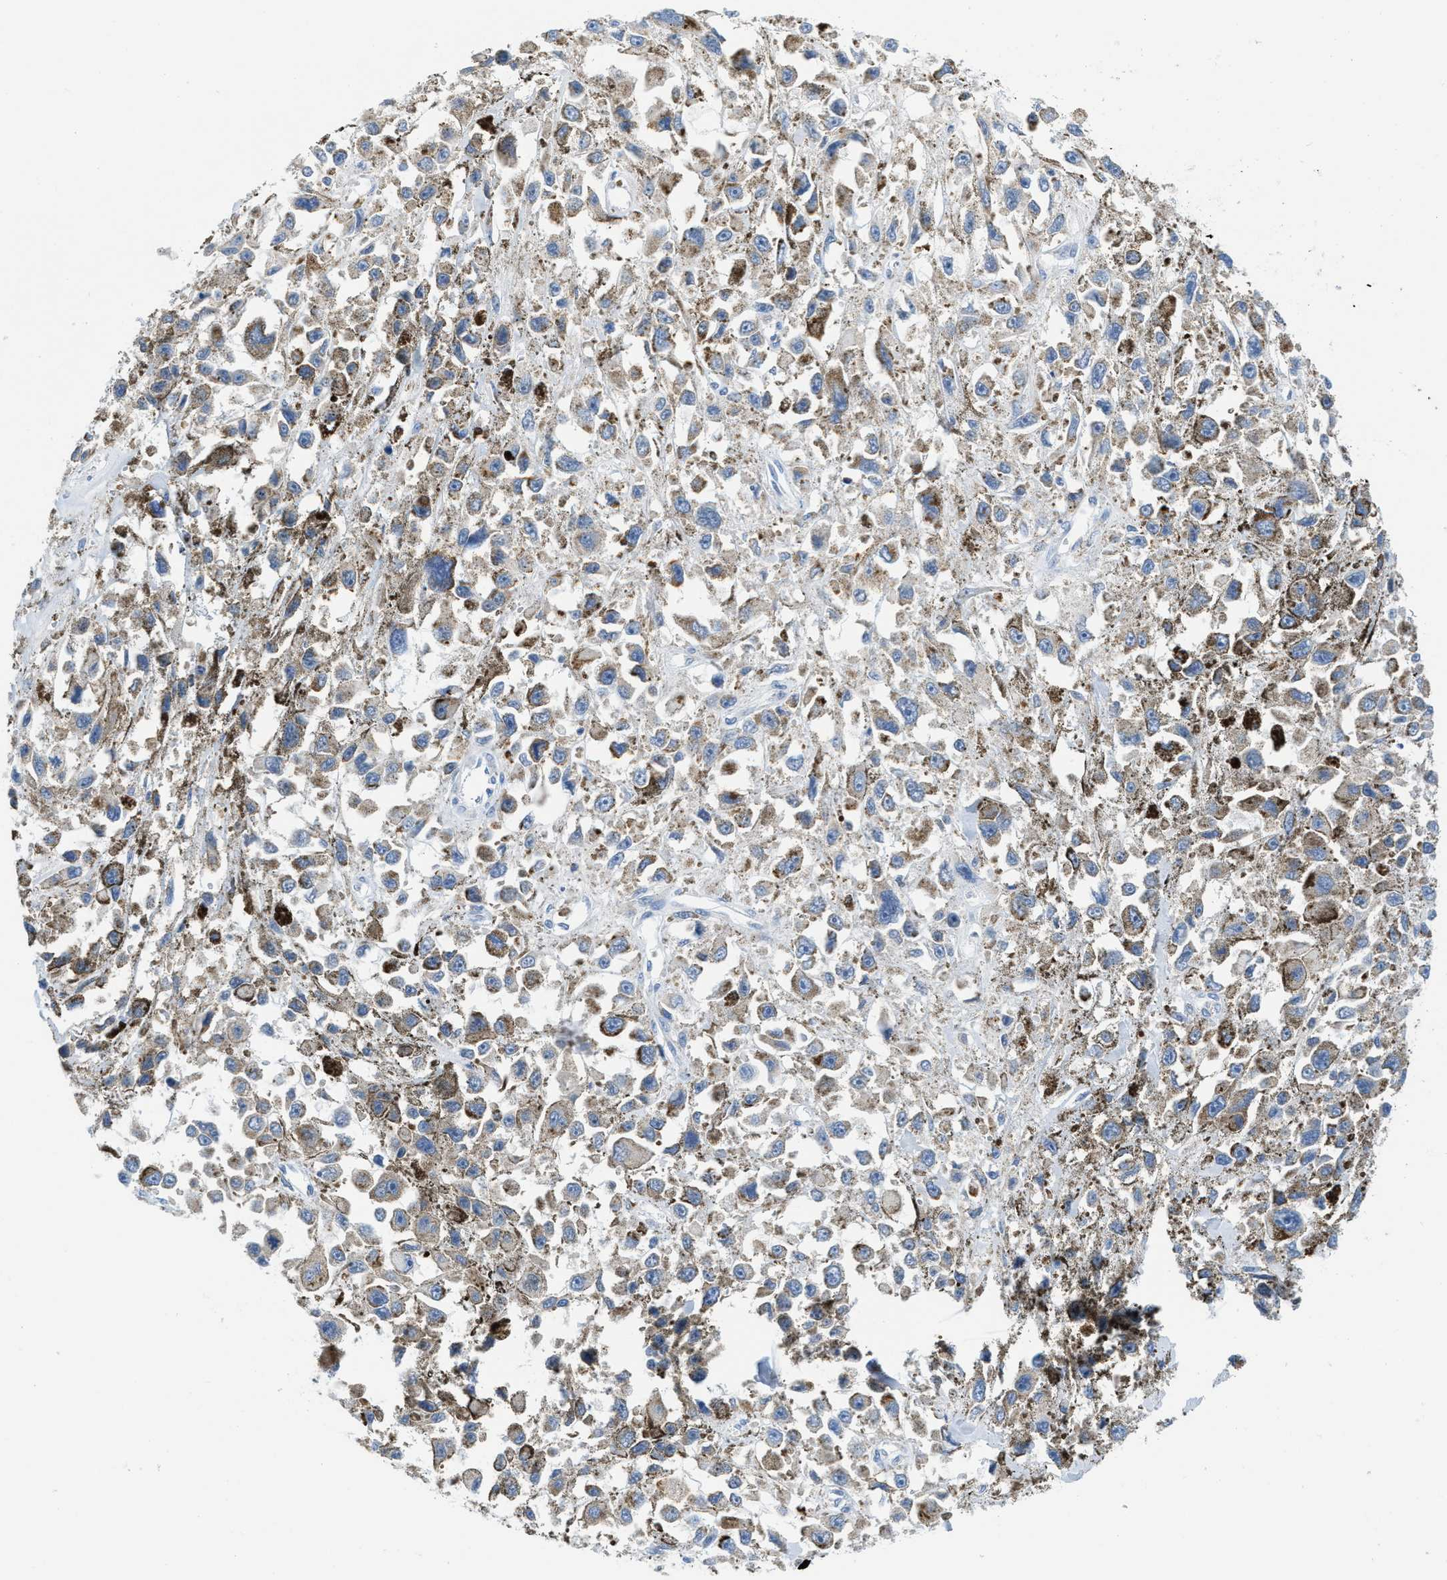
{"staining": {"intensity": "weak", "quantity": "25%-75%", "location": "cytoplasmic/membranous"}, "tissue": "melanoma", "cell_type": "Tumor cells", "image_type": "cancer", "snomed": [{"axis": "morphology", "description": "Malignant melanoma, Metastatic site"}, {"axis": "topography", "description": "Lymph node"}], "caption": "Melanoma stained with DAB immunohistochemistry shows low levels of weak cytoplasmic/membranous staining in about 25%-75% of tumor cells.", "gene": "PTDSS1", "patient": {"sex": "male", "age": 59}}